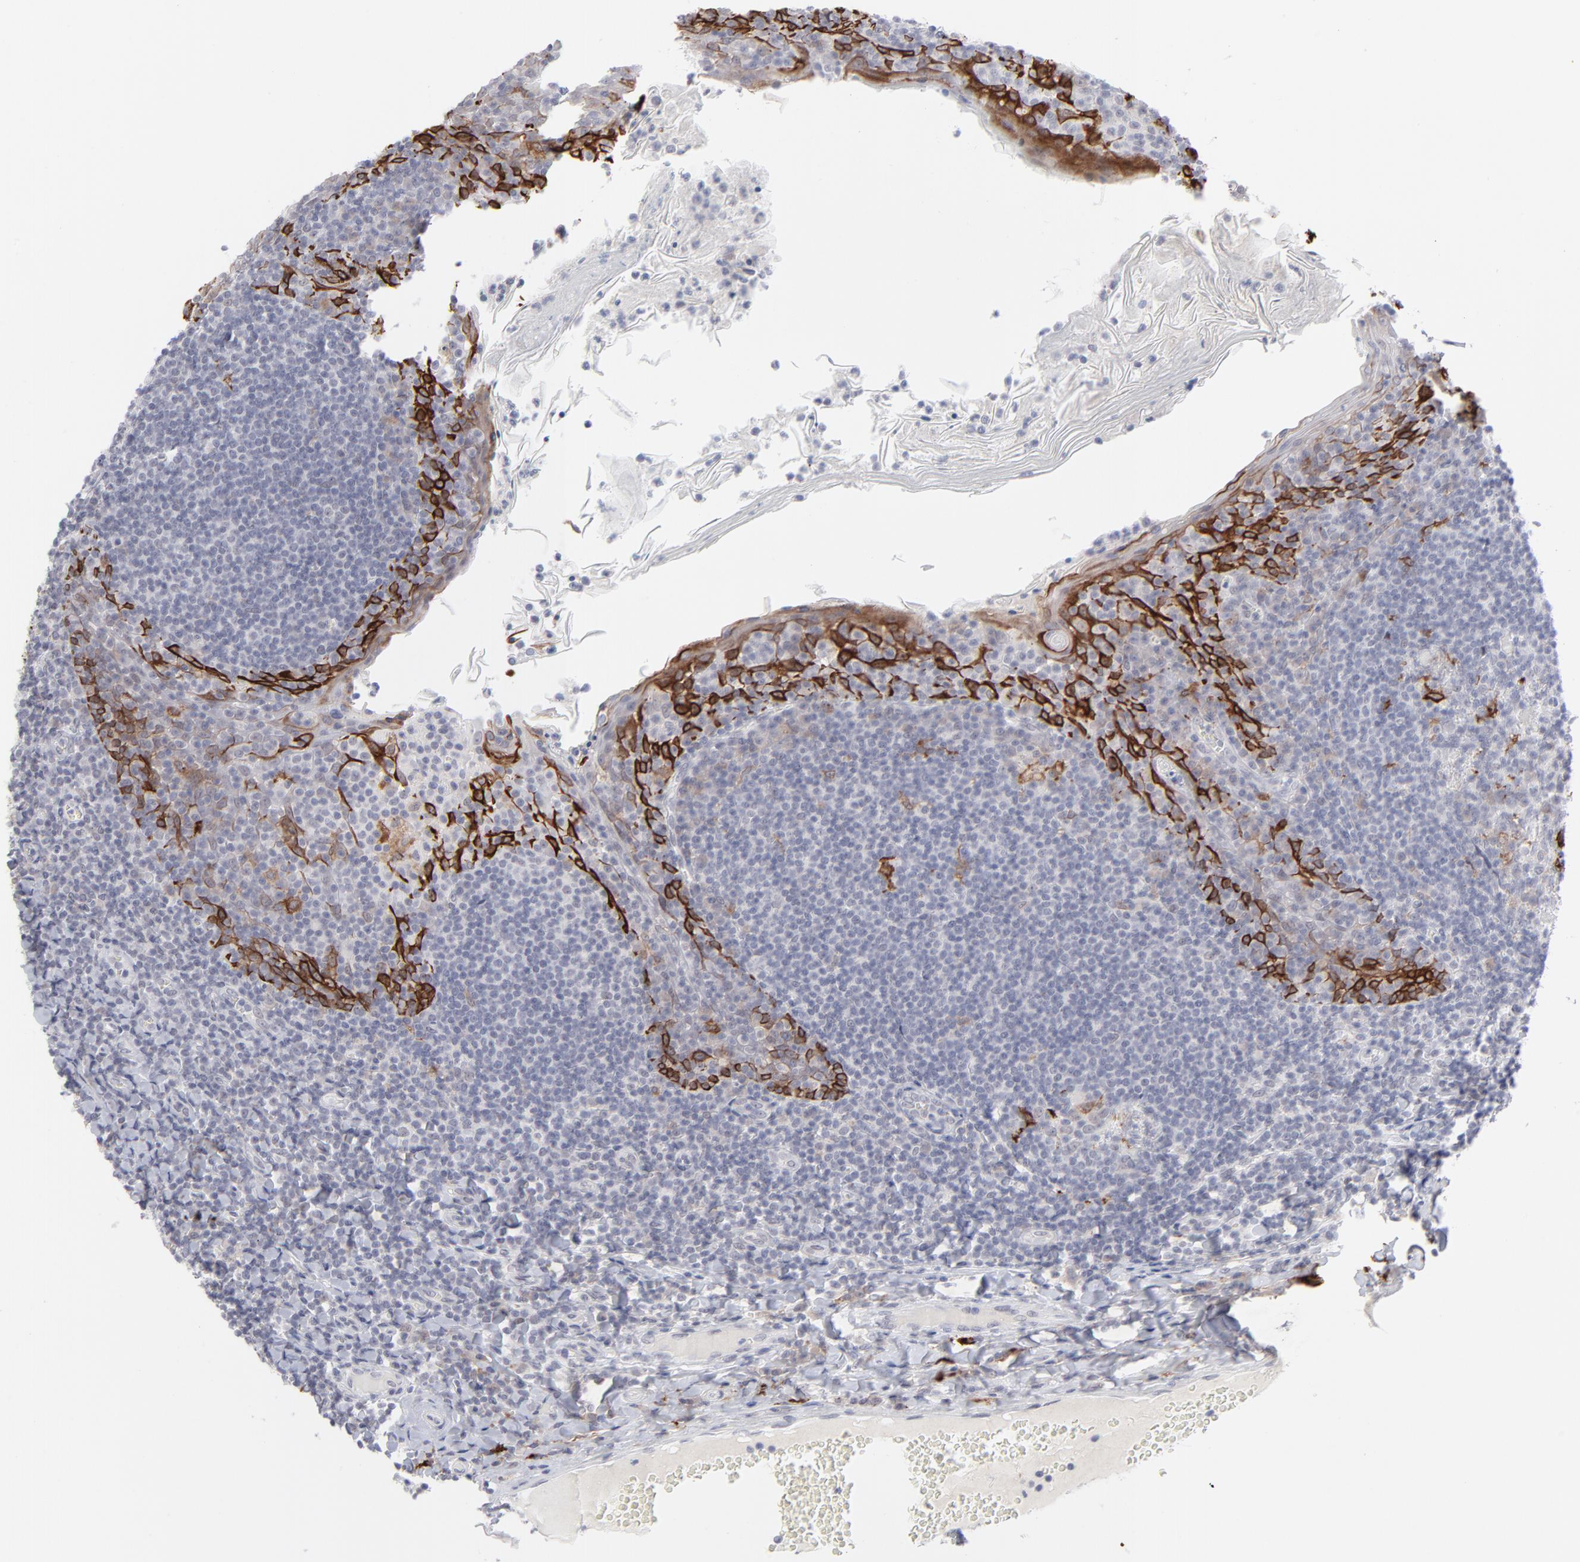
{"staining": {"intensity": "negative", "quantity": "none", "location": "none"}, "tissue": "tonsil", "cell_type": "Germinal center cells", "image_type": "normal", "snomed": [{"axis": "morphology", "description": "Normal tissue, NOS"}, {"axis": "topography", "description": "Tonsil"}], "caption": "IHC image of benign tonsil: tonsil stained with DAB exhibits no significant protein staining in germinal center cells. Brightfield microscopy of IHC stained with DAB (brown) and hematoxylin (blue), captured at high magnification.", "gene": "CCR2", "patient": {"sex": "male", "age": 31}}